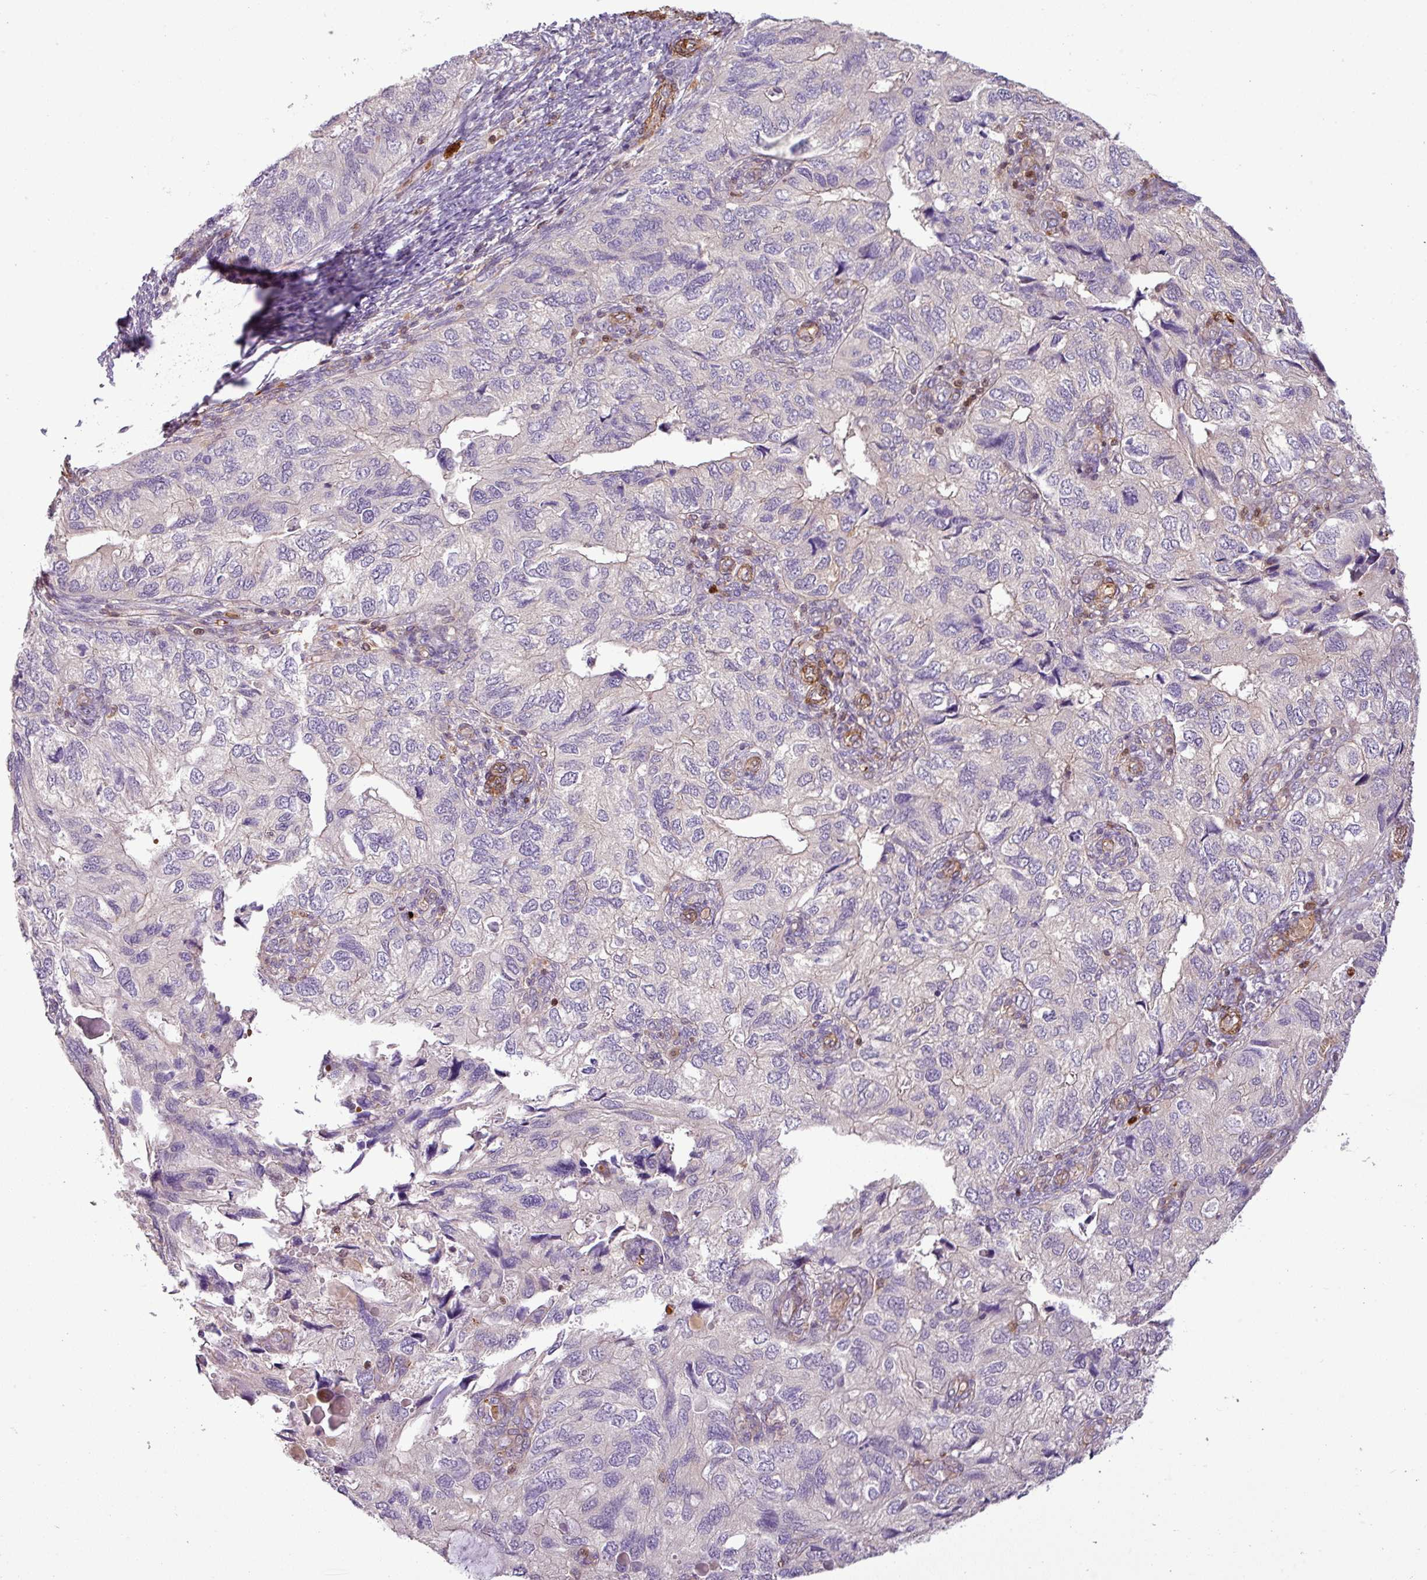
{"staining": {"intensity": "negative", "quantity": "none", "location": "none"}, "tissue": "endometrial cancer", "cell_type": "Tumor cells", "image_type": "cancer", "snomed": [{"axis": "morphology", "description": "Carcinoma, NOS"}, {"axis": "topography", "description": "Uterus"}], "caption": "Endometrial cancer (carcinoma) stained for a protein using immunohistochemistry exhibits no positivity tumor cells.", "gene": "NBEAL2", "patient": {"sex": "female", "age": 76}}